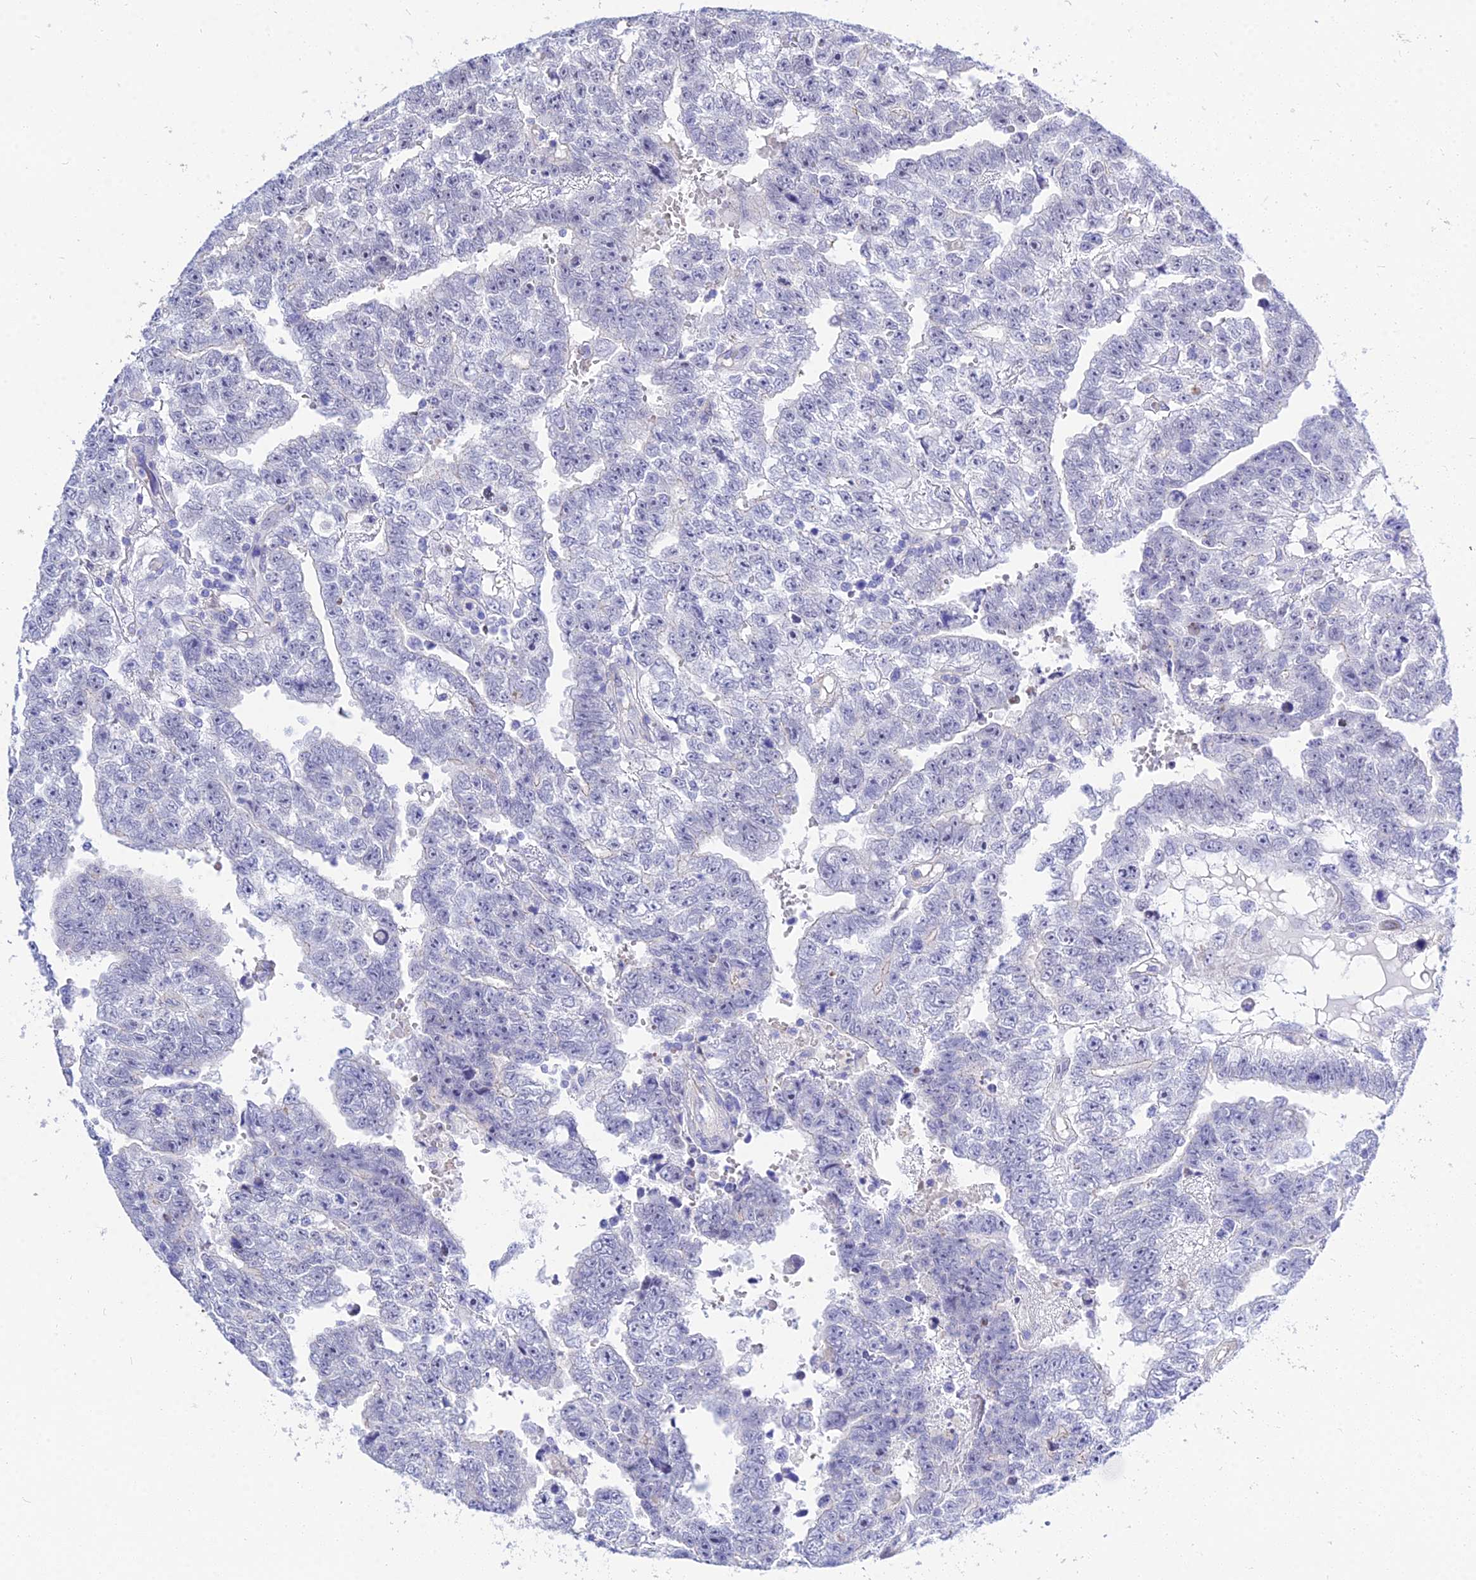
{"staining": {"intensity": "negative", "quantity": "none", "location": "none"}, "tissue": "testis cancer", "cell_type": "Tumor cells", "image_type": "cancer", "snomed": [{"axis": "morphology", "description": "Carcinoma, Embryonal, NOS"}, {"axis": "topography", "description": "Testis"}], "caption": "Tumor cells show no significant protein expression in embryonal carcinoma (testis). (DAB immunohistochemistry (IHC) visualized using brightfield microscopy, high magnification).", "gene": "DEFB107A", "patient": {"sex": "male", "age": 25}}